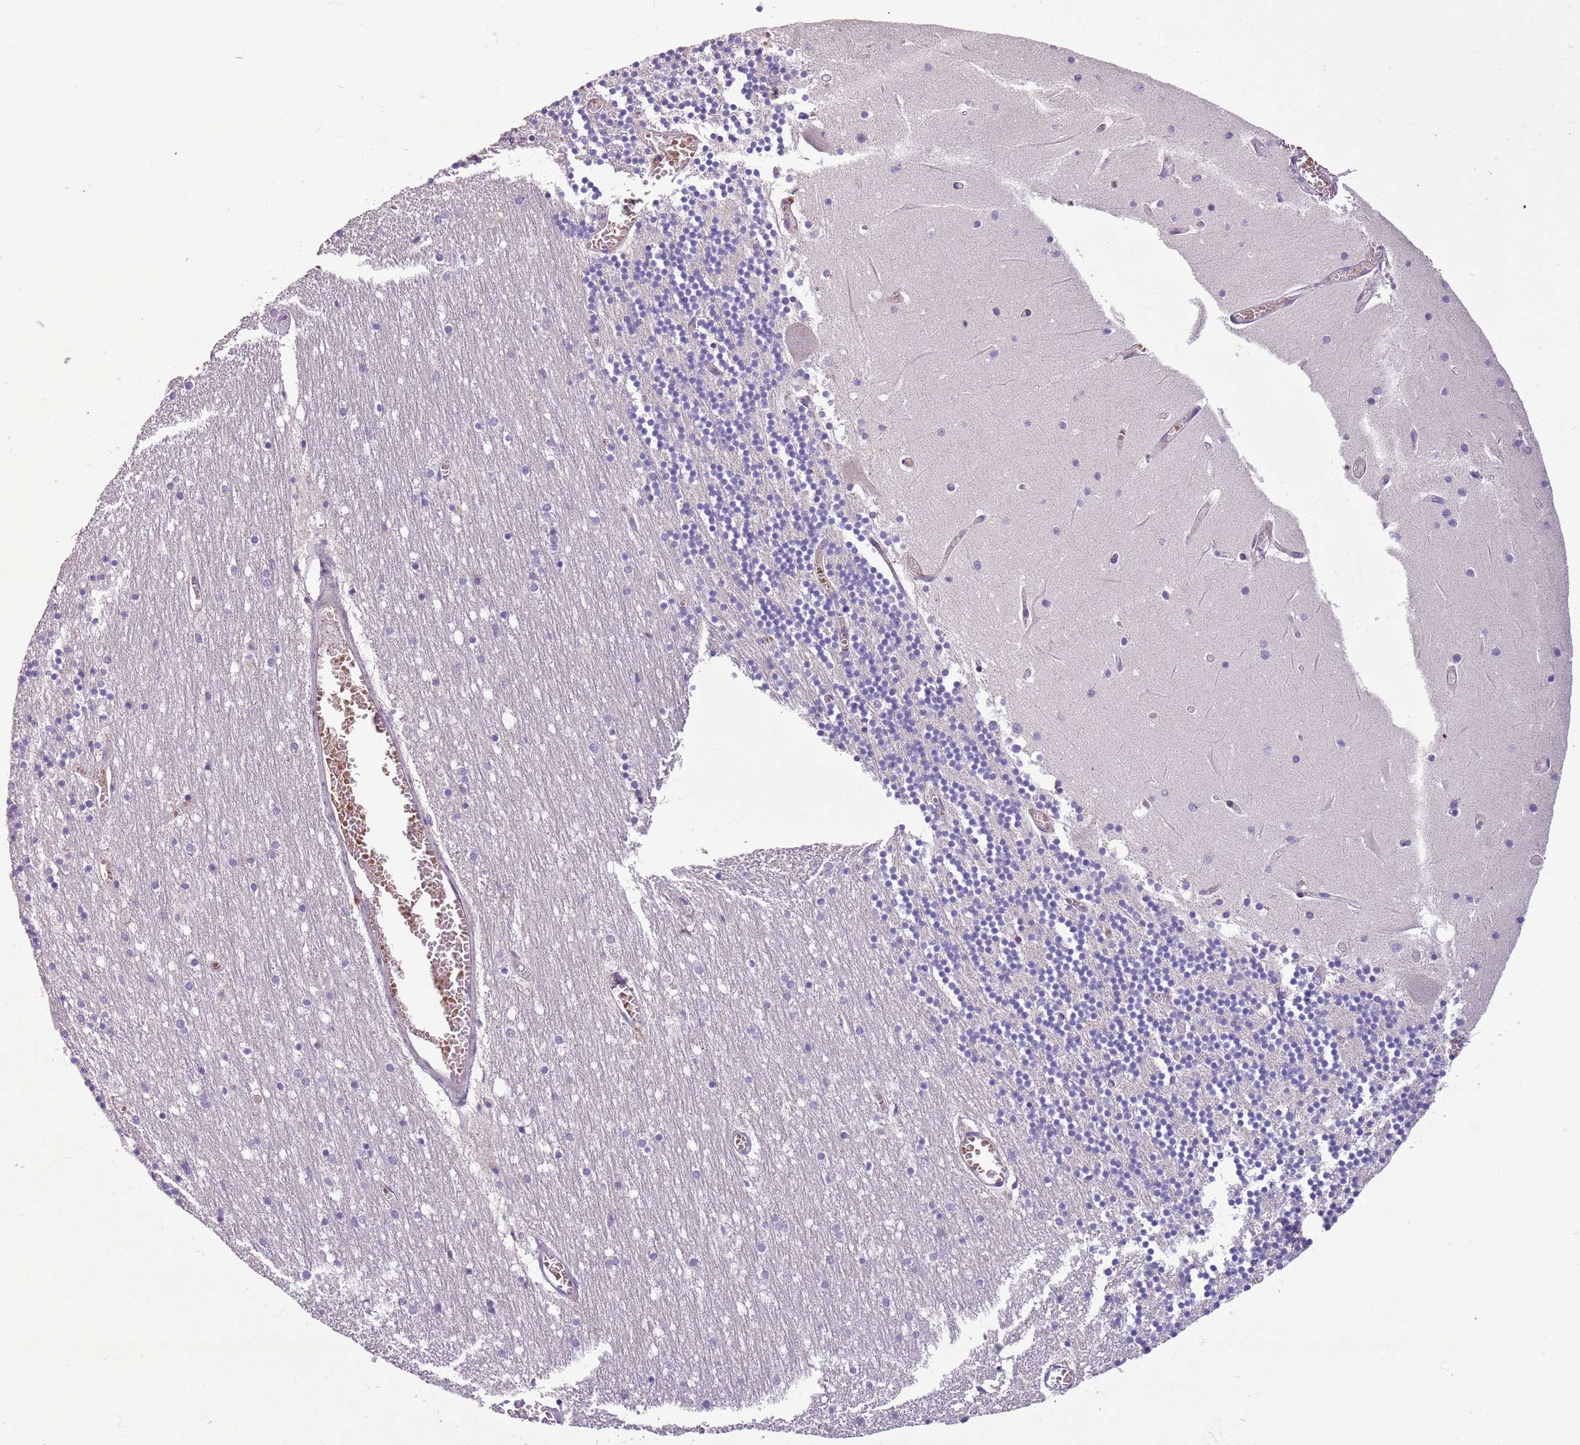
{"staining": {"intensity": "negative", "quantity": "none", "location": "none"}, "tissue": "cerebellum", "cell_type": "Cells in granular layer", "image_type": "normal", "snomed": [{"axis": "morphology", "description": "Normal tissue, NOS"}, {"axis": "topography", "description": "Cerebellum"}], "caption": "Immunohistochemistry (IHC) histopathology image of unremarkable cerebellum: human cerebellum stained with DAB (3,3'-diaminobenzidine) exhibits no significant protein positivity in cells in granular layer.", "gene": "ADCY7", "patient": {"sex": "female", "age": 28}}